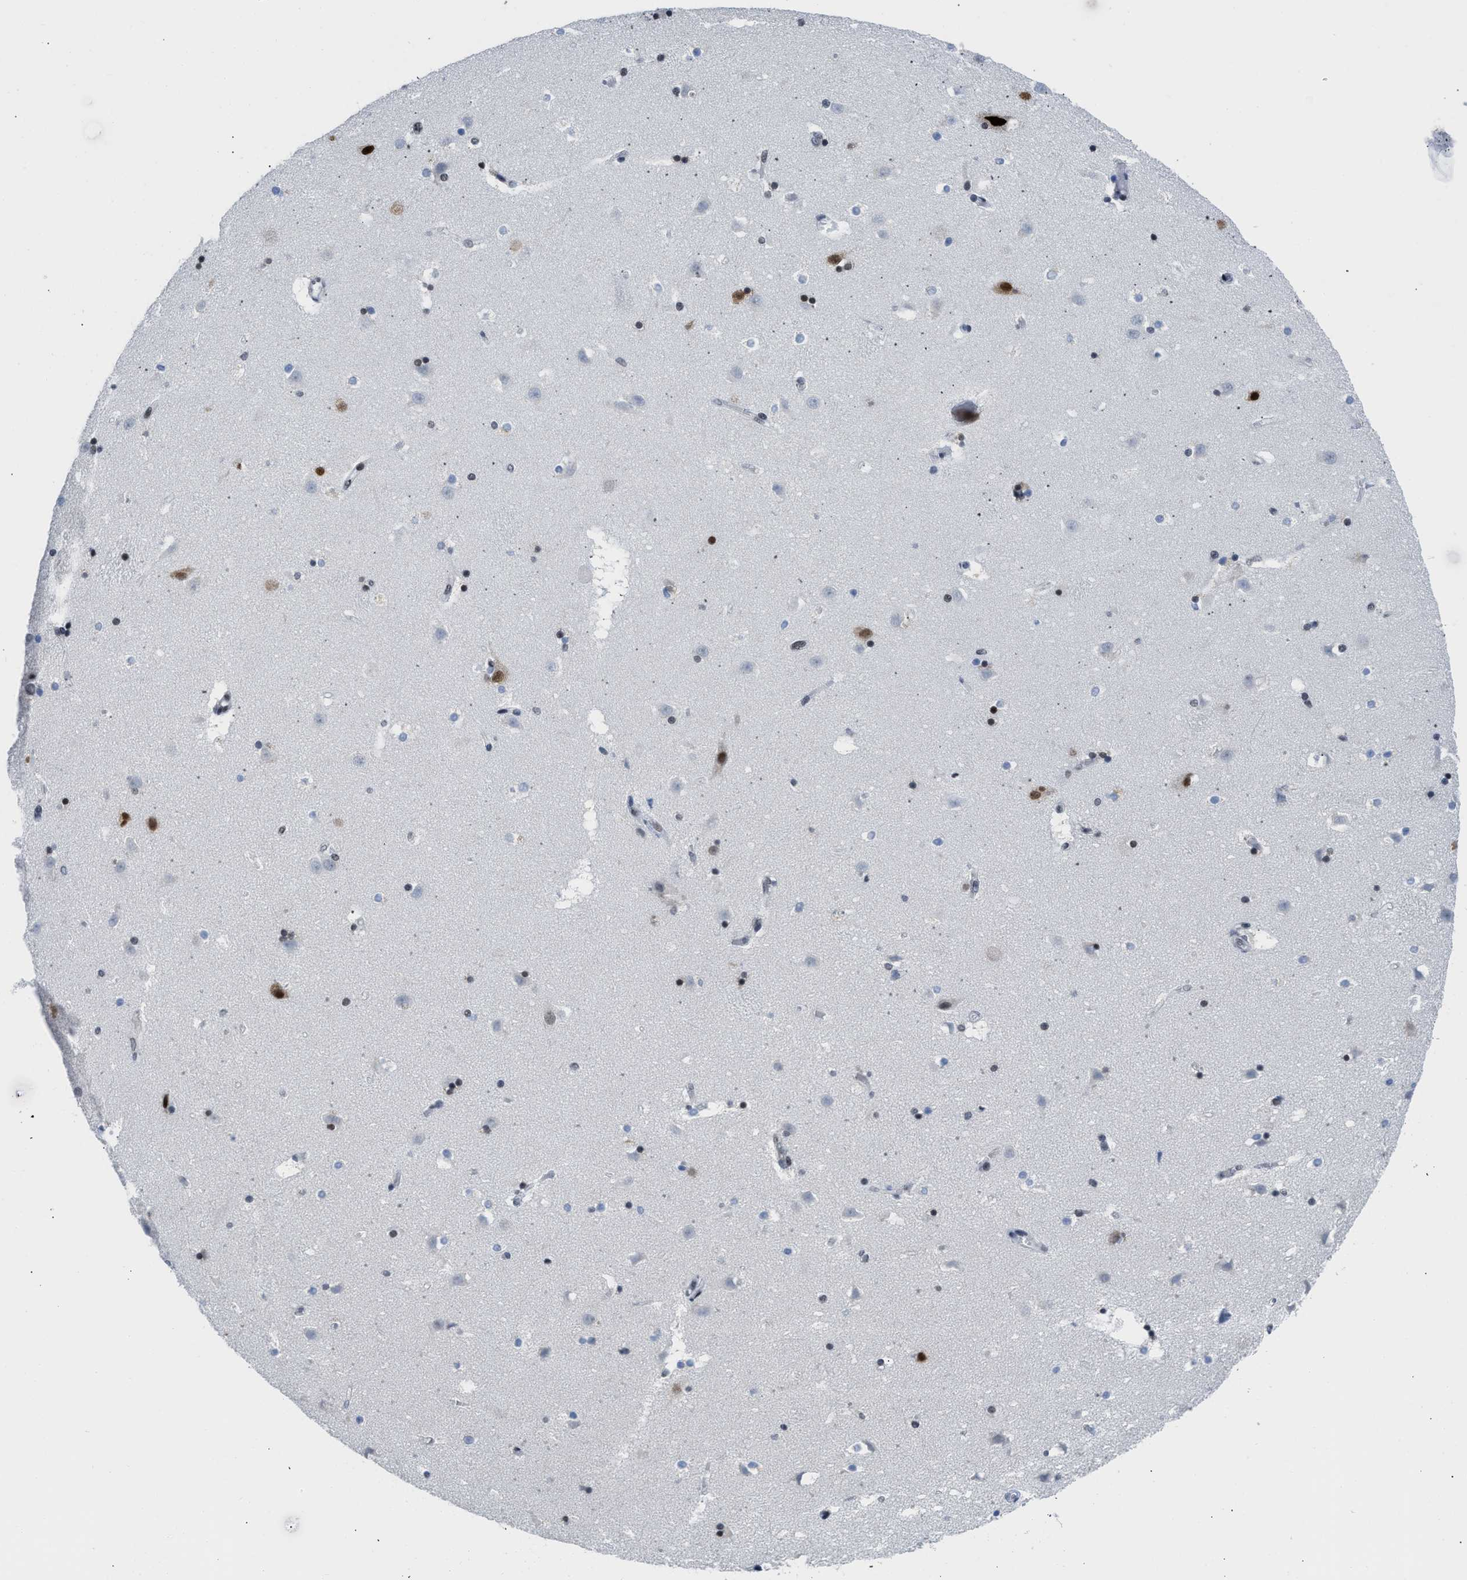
{"staining": {"intensity": "moderate", "quantity": "25%-75%", "location": "nuclear"}, "tissue": "caudate", "cell_type": "Glial cells", "image_type": "normal", "snomed": [{"axis": "morphology", "description": "Normal tissue, NOS"}, {"axis": "topography", "description": "Lateral ventricle wall"}], "caption": "Caudate stained with DAB (3,3'-diaminobenzidine) IHC displays medium levels of moderate nuclear expression in about 25%-75% of glial cells. Nuclei are stained in blue.", "gene": "TERF2IP", "patient": {"sex": "male", "age": 45}}